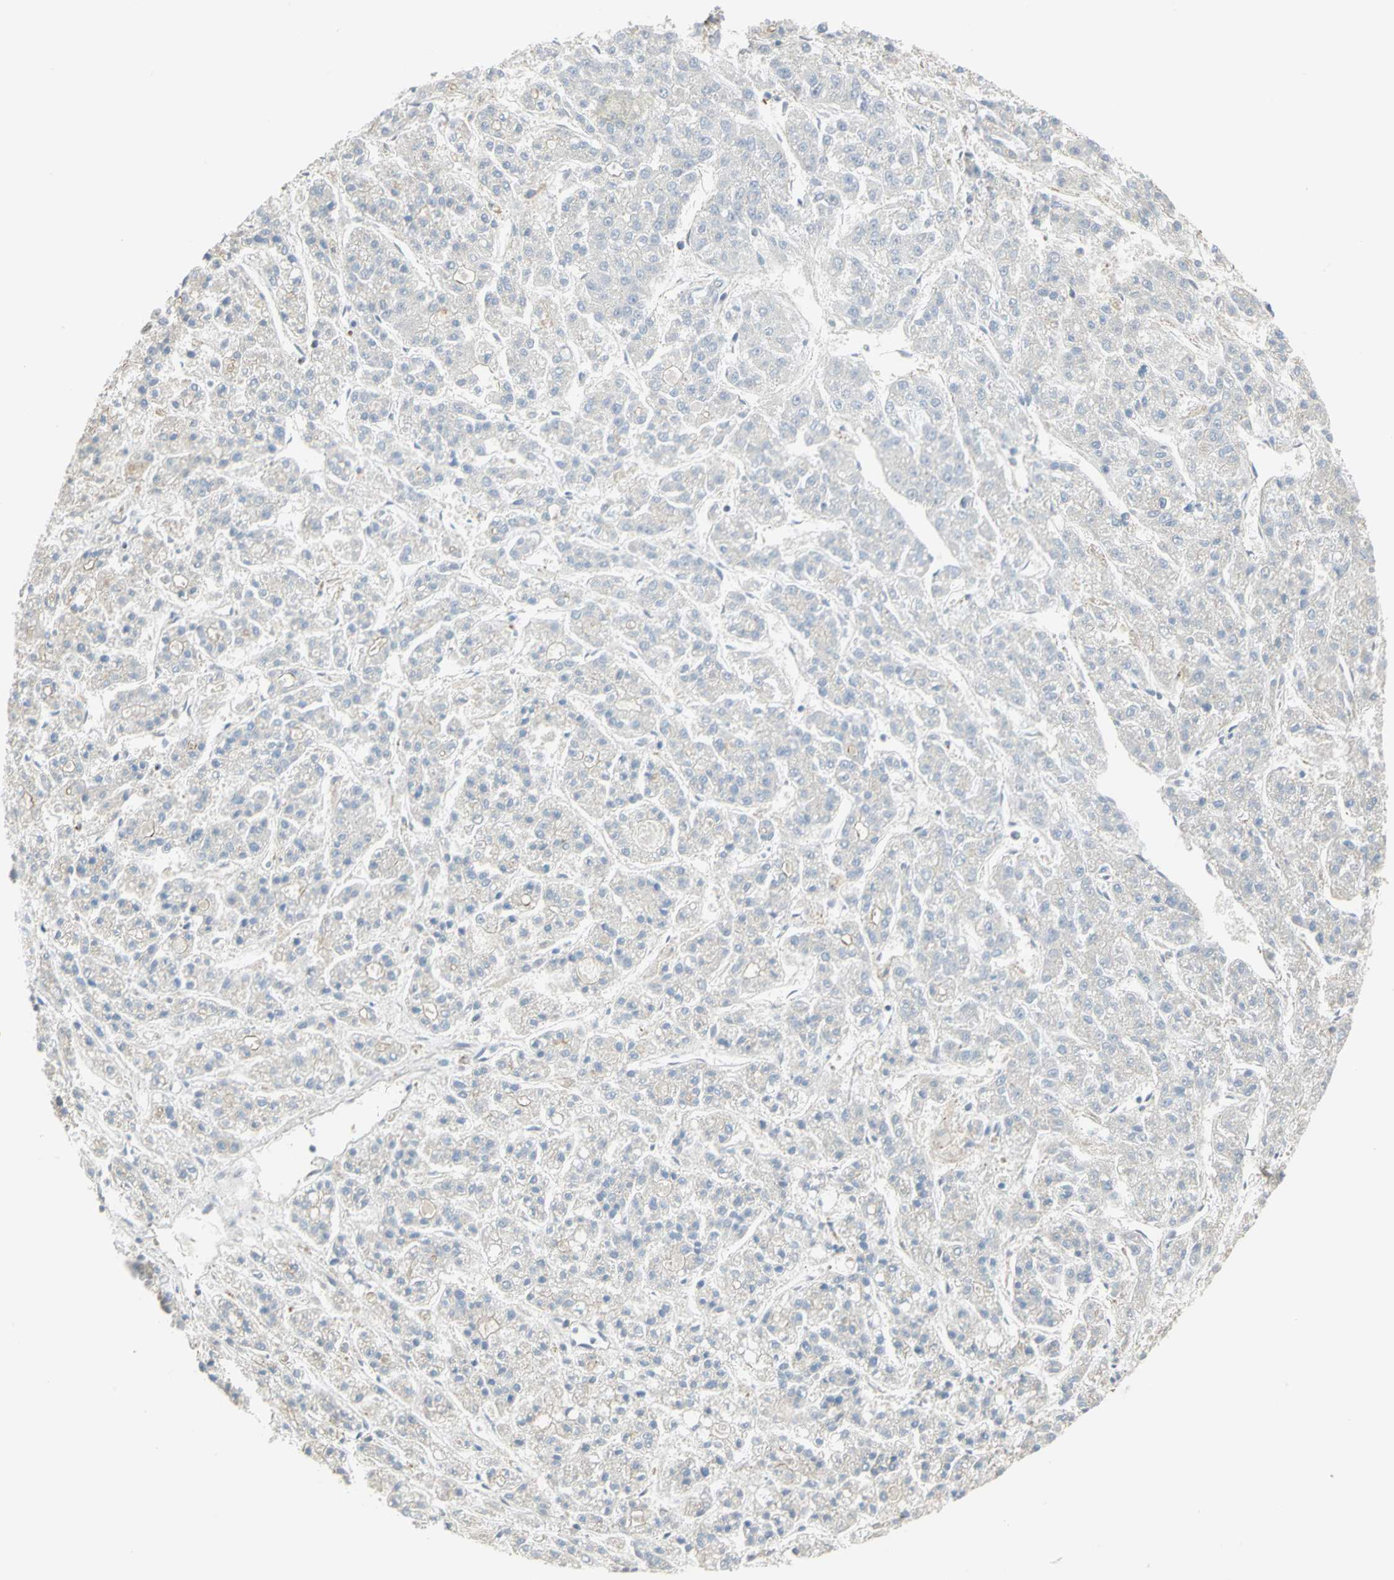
{"staining": {"intensity": "negative", "quantity": "none", "location": "none"}, "tissue": "liver cancer", "cell_type": "Tumor cells", "image_type": "cancer", "snomed": [{"axis": "morphology", "description": "Carcinoma, Hepatocellular, NOS"}, {"axis": "topography", "description": "Liver"}], "caption": "Liver cancer (hepatocellular carcinoma) was stained to show a protein in brown. There is no significant staining in tumor cells. (DAB (3,3'-diaminobenzidine) IHC visualized using brightfield microscopy, high magnification).", "gene": "RBFOX2", "patient": {"sex": "male", "age": 70}}